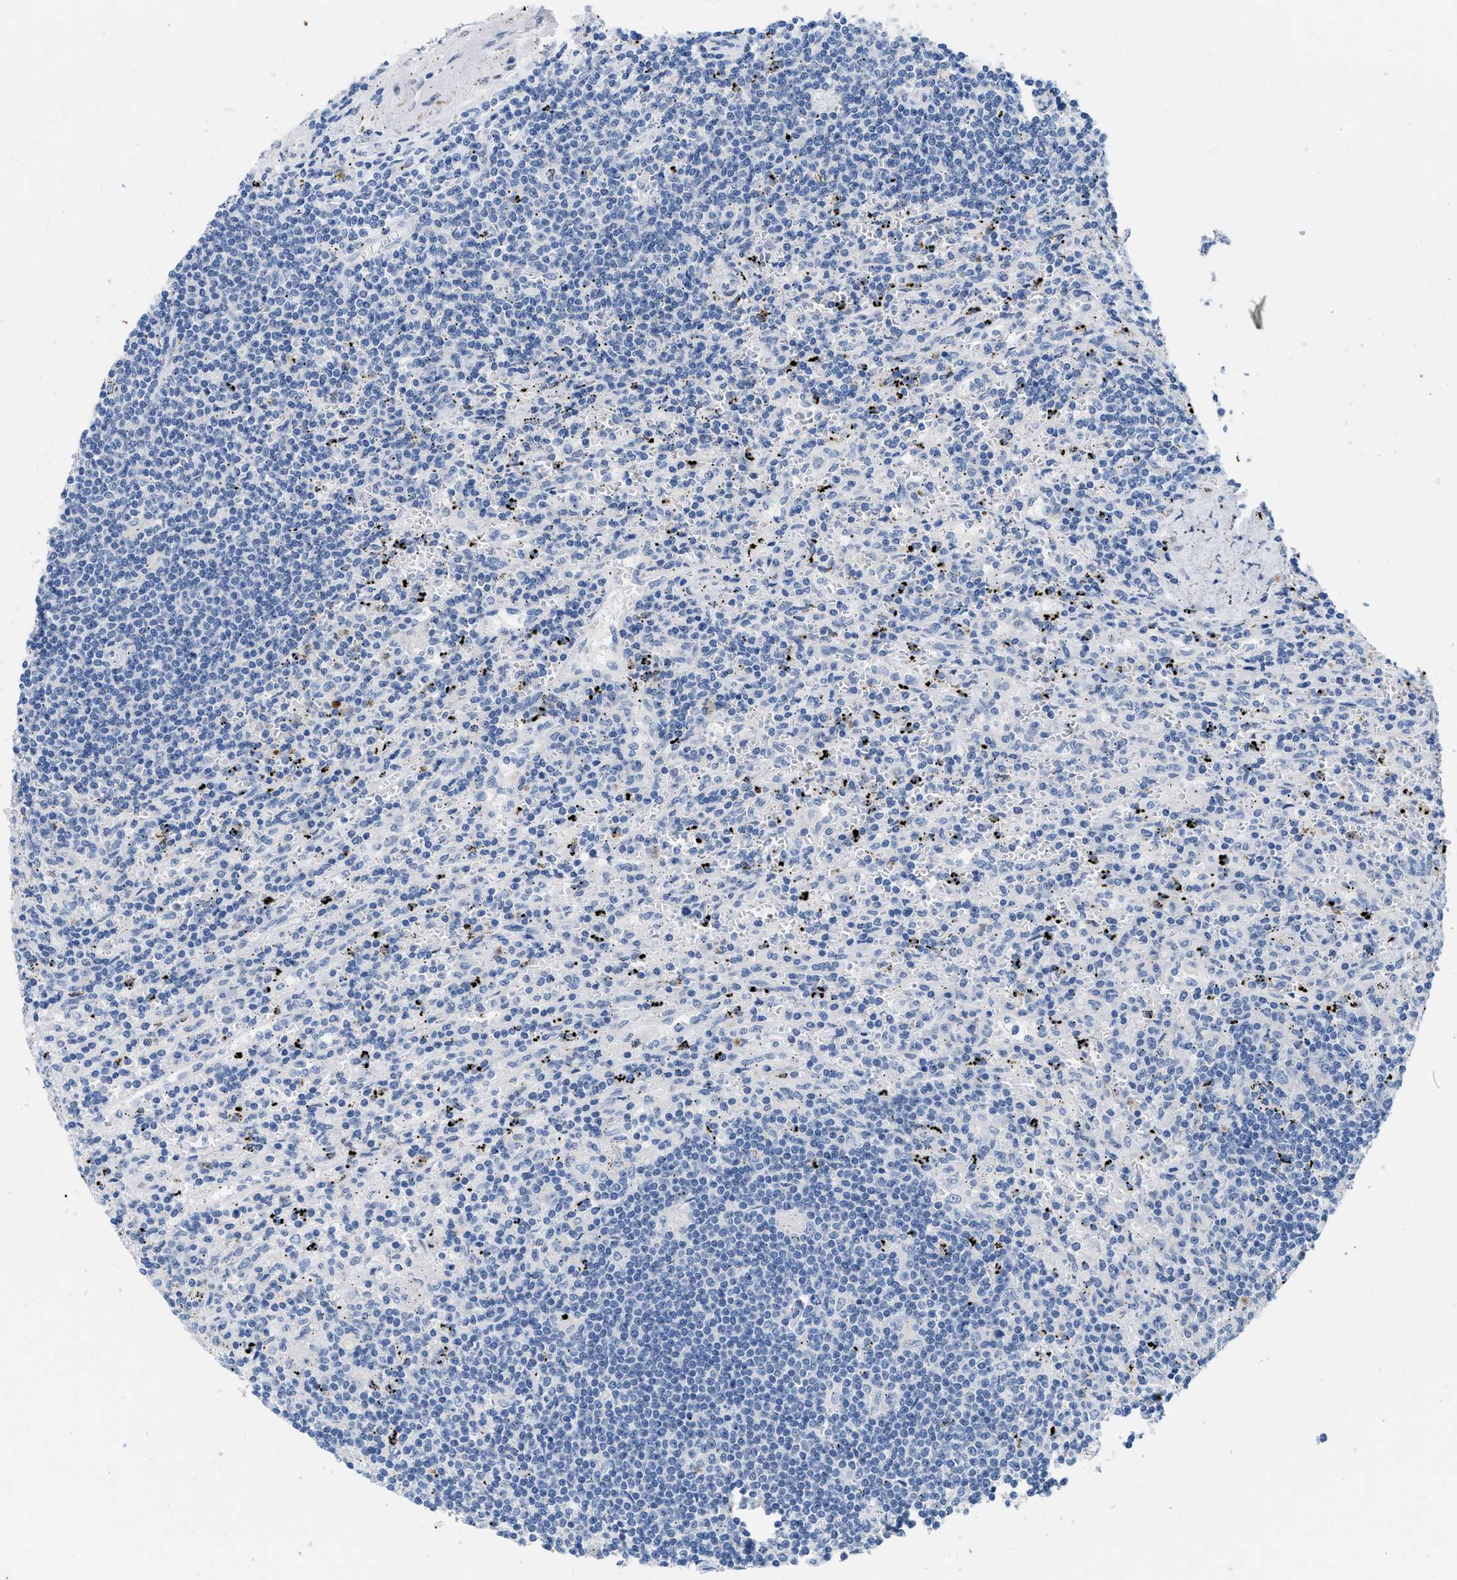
{"staining": {"intensity": "negative", "quantity": "none", "location": "none"}, "tissue": "lymphoma", "cell_type": "Tumor cells", "image_type": "cancer", "snomed": [{"axis": "morphology", "description": "Malignant lymphoma, non-Hodgkin's type, Low grade"}, {"axis": "topography", "description": "Spleen"}], "caption": "IHC micrograph of low-grade malignant lymphoma, non-Hodgkin's type stained for a protein (brown), which displays no expression in tumor cells. The staining was performed using DAB to visualize the protein expression in brown, while the nuclei were stained in blue with hematoxylin (Magnification: 20x).", "gene": "NFIX", "patient": {"sex": "male", "age": 76}}